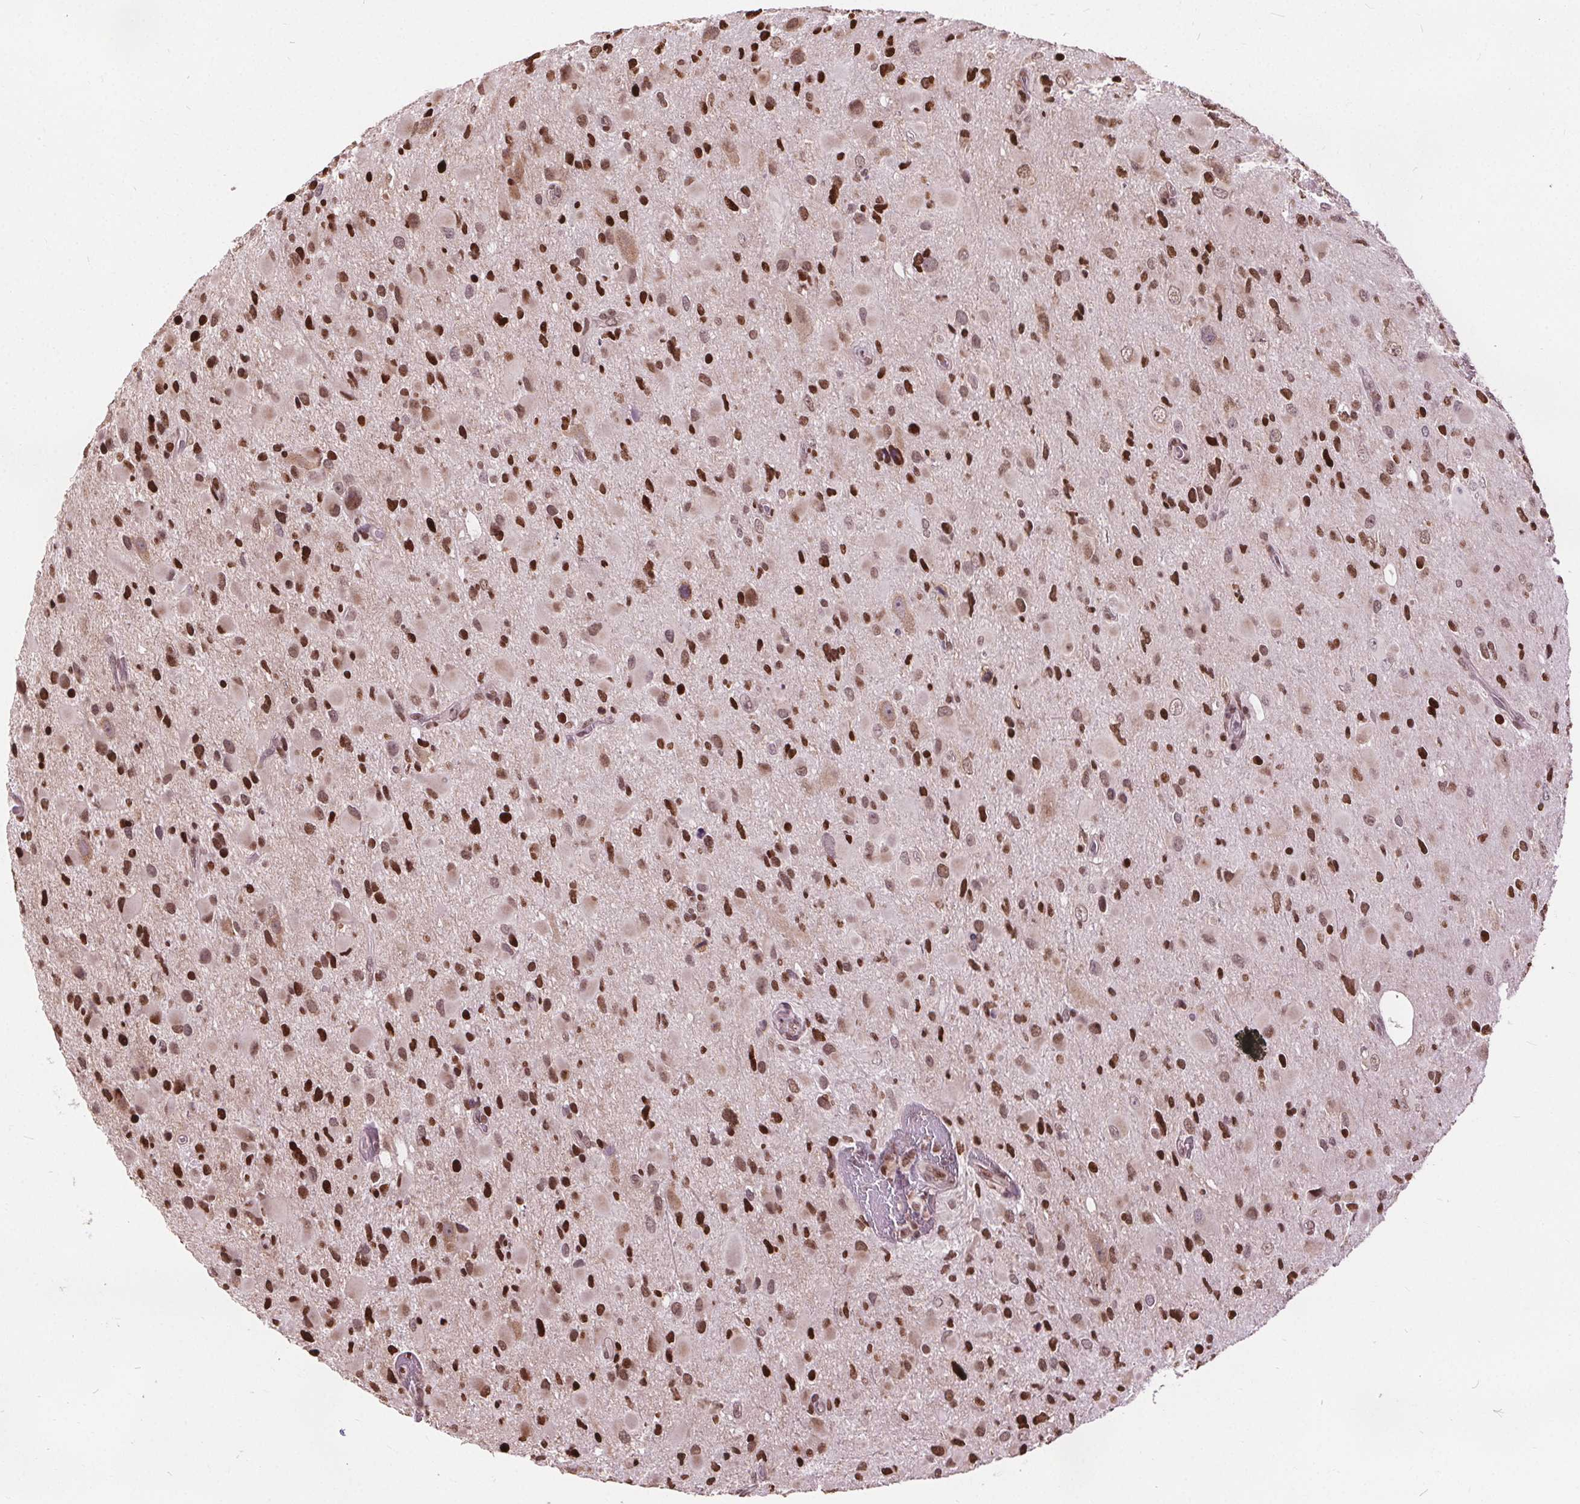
{"staining": {"intensity": "strong", "quantity": ">75%", "location": "nuclear"}, "tissue": "glioma", "cell_type": "Tumor cells", "image_type": "cancer", "snomed": [{"axis": "morphology", "description": "Glioma, malignant, Low grade"}, {"axis": "topography", "description": "Brain"}], "caption": "IHC image of human malignant low-grade glioma stained for a protein (brown), which displays high levels of strong nuclear expression in about >75% of tumor cells.", "gene": "ISLR2", "patient": {"sex": "female", "age": 32}}